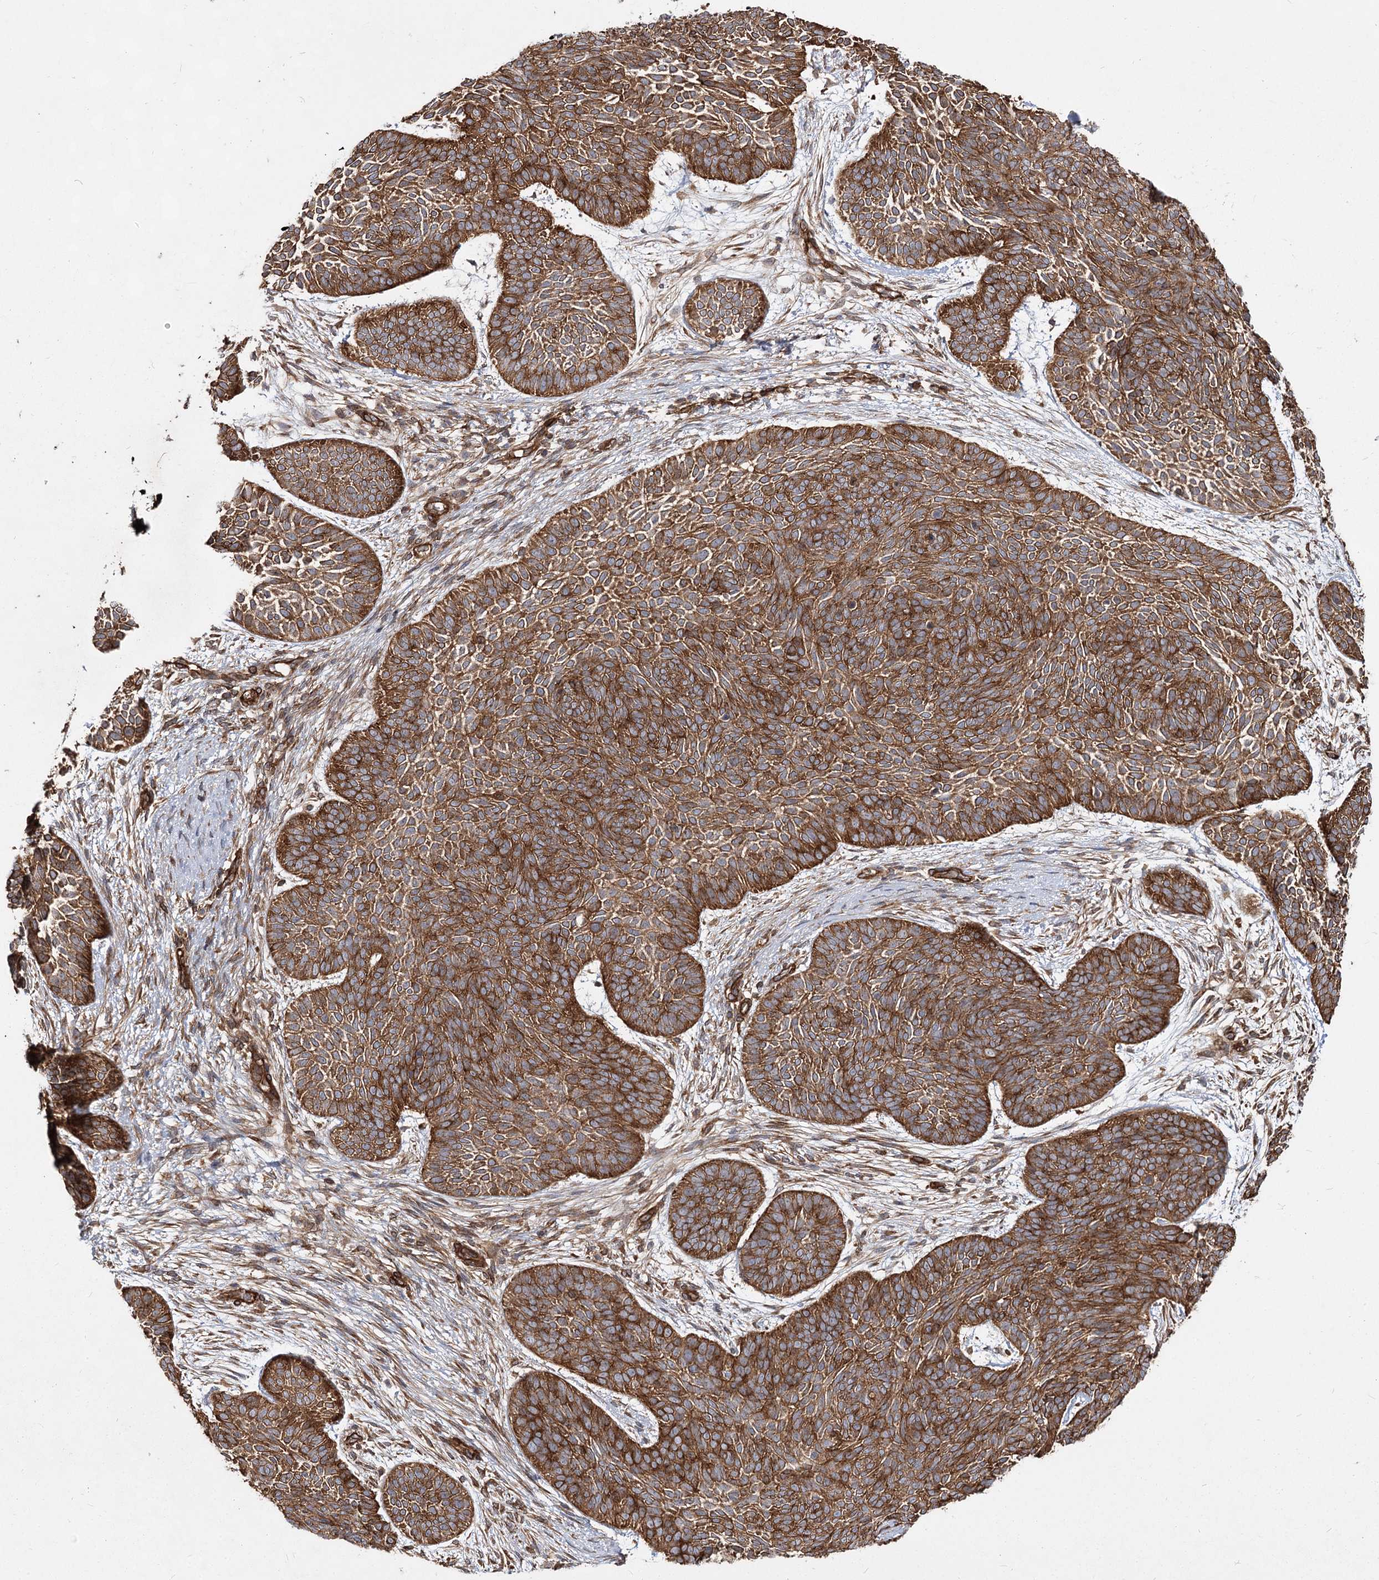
{"staining": {"intensity": "strong", "quantity": ">75%", "location": "cytoplasmic/membranous"}, "tissue": "skin cancer", "cell_type": "Tumor cells", "image_type": "cancer", "snomed": [{"axis": "morphology", "description": "Basal cell carcinoma"}, {"axis": "topography", "description": "Skin"}], "caption": "A high amount of strong cytoplasmic/membranous staining is appreciated in about >75% of tumor cells in basal cell carcinoma (skin) tissue.", "gene": "IQSEC1", "patient": {"sex": "male", "age": 85}}